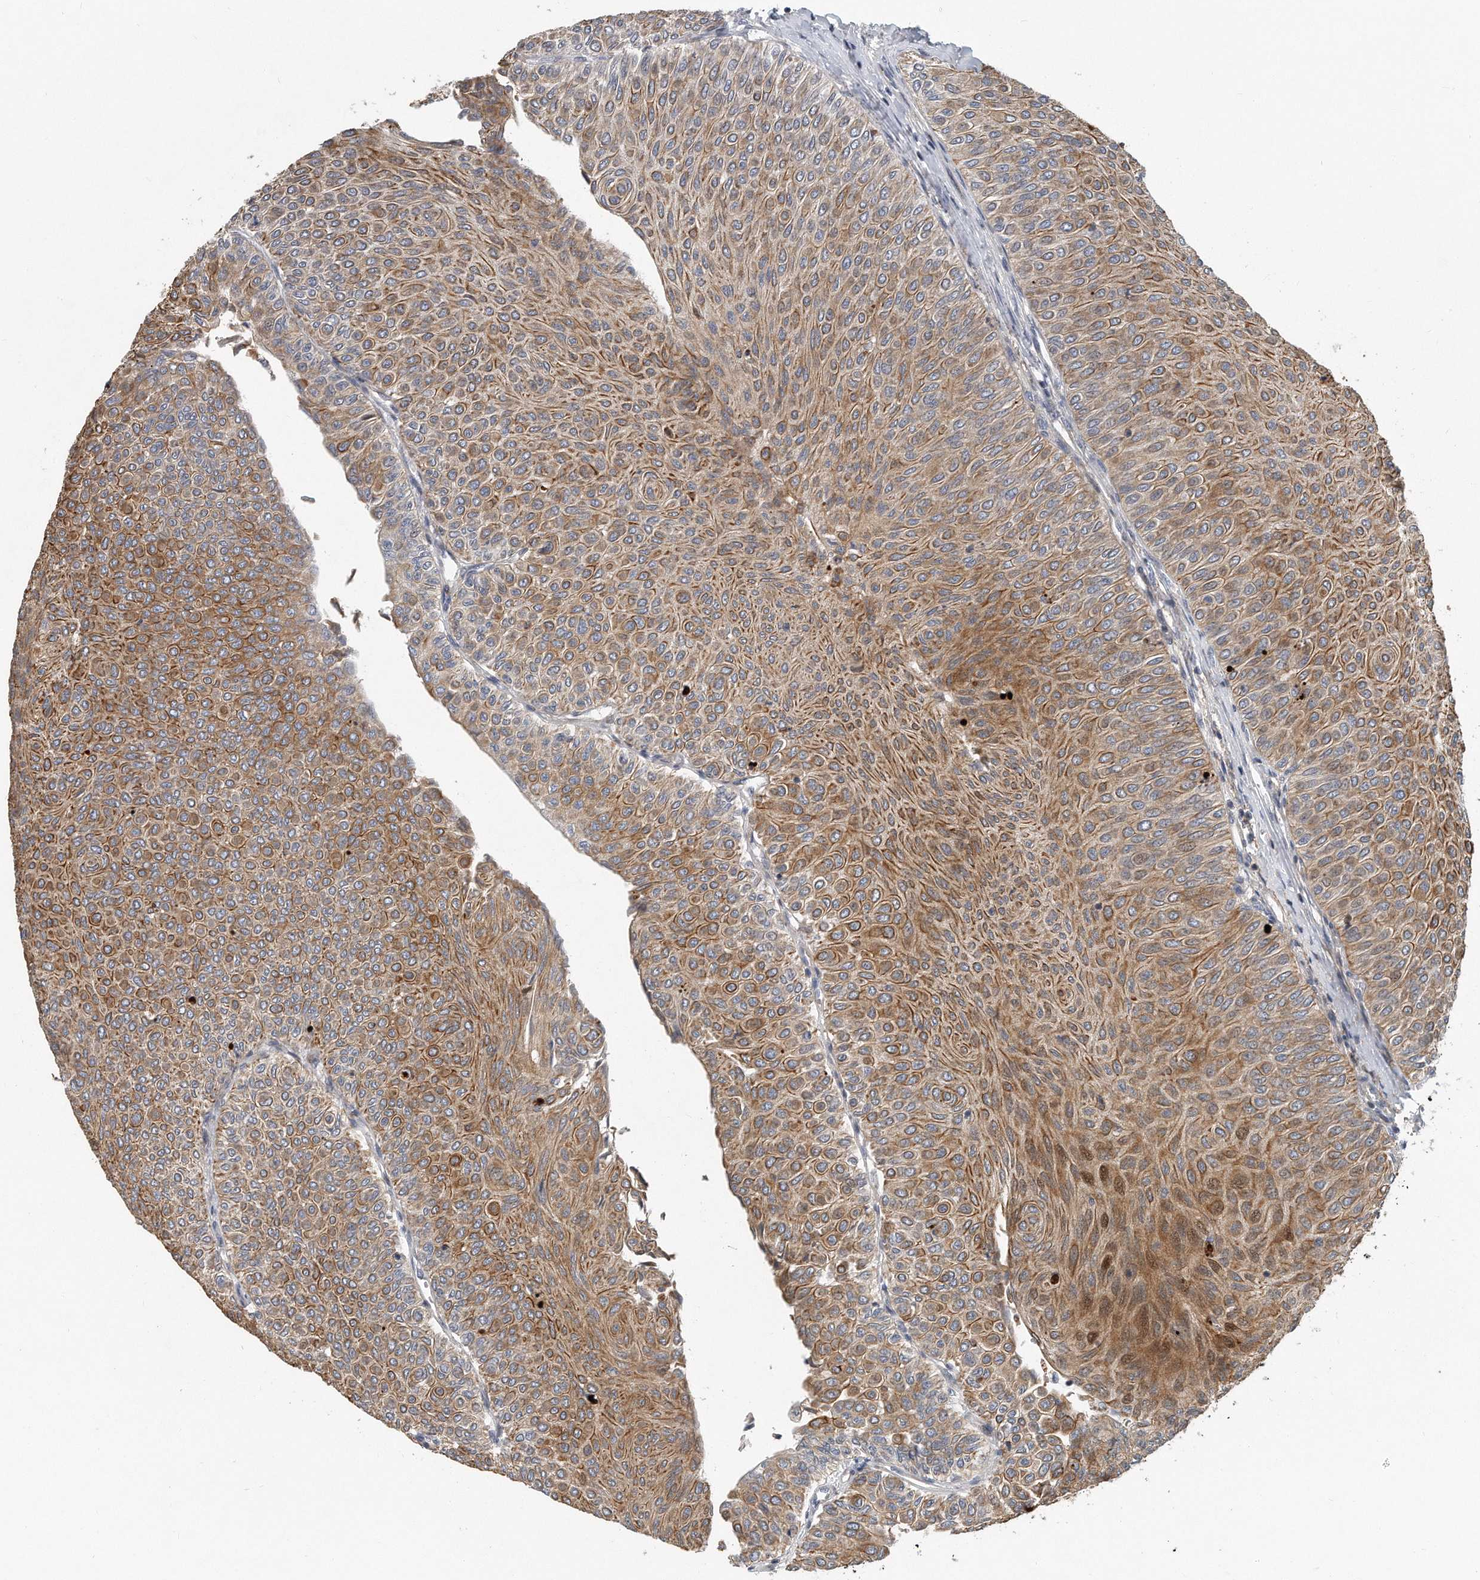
{"staining": {"intensity": "moderate", "quantity": ">75%", "location": "cytoplasmic/membranous,nuclear"}, "tissue": "urothelial cancer", "cell_type": "Tumor cells", "image_type": "cancer", "snomed": [{"axis": "morphology", "description": "Urothelial carcinoma, Low grade"}, {"axis": "topography", "description": "Urinary bladder"}], "caption": "About >75% of tumor cells in human urothelial carcinoma (low-grade) exhibit moderate cytoplasmic/membranous and nuclear protein positivity as visualized by brown immunohistochemical staining.", "gene": "PCDH8", "patient": {"sex": "male", "age": 78}}